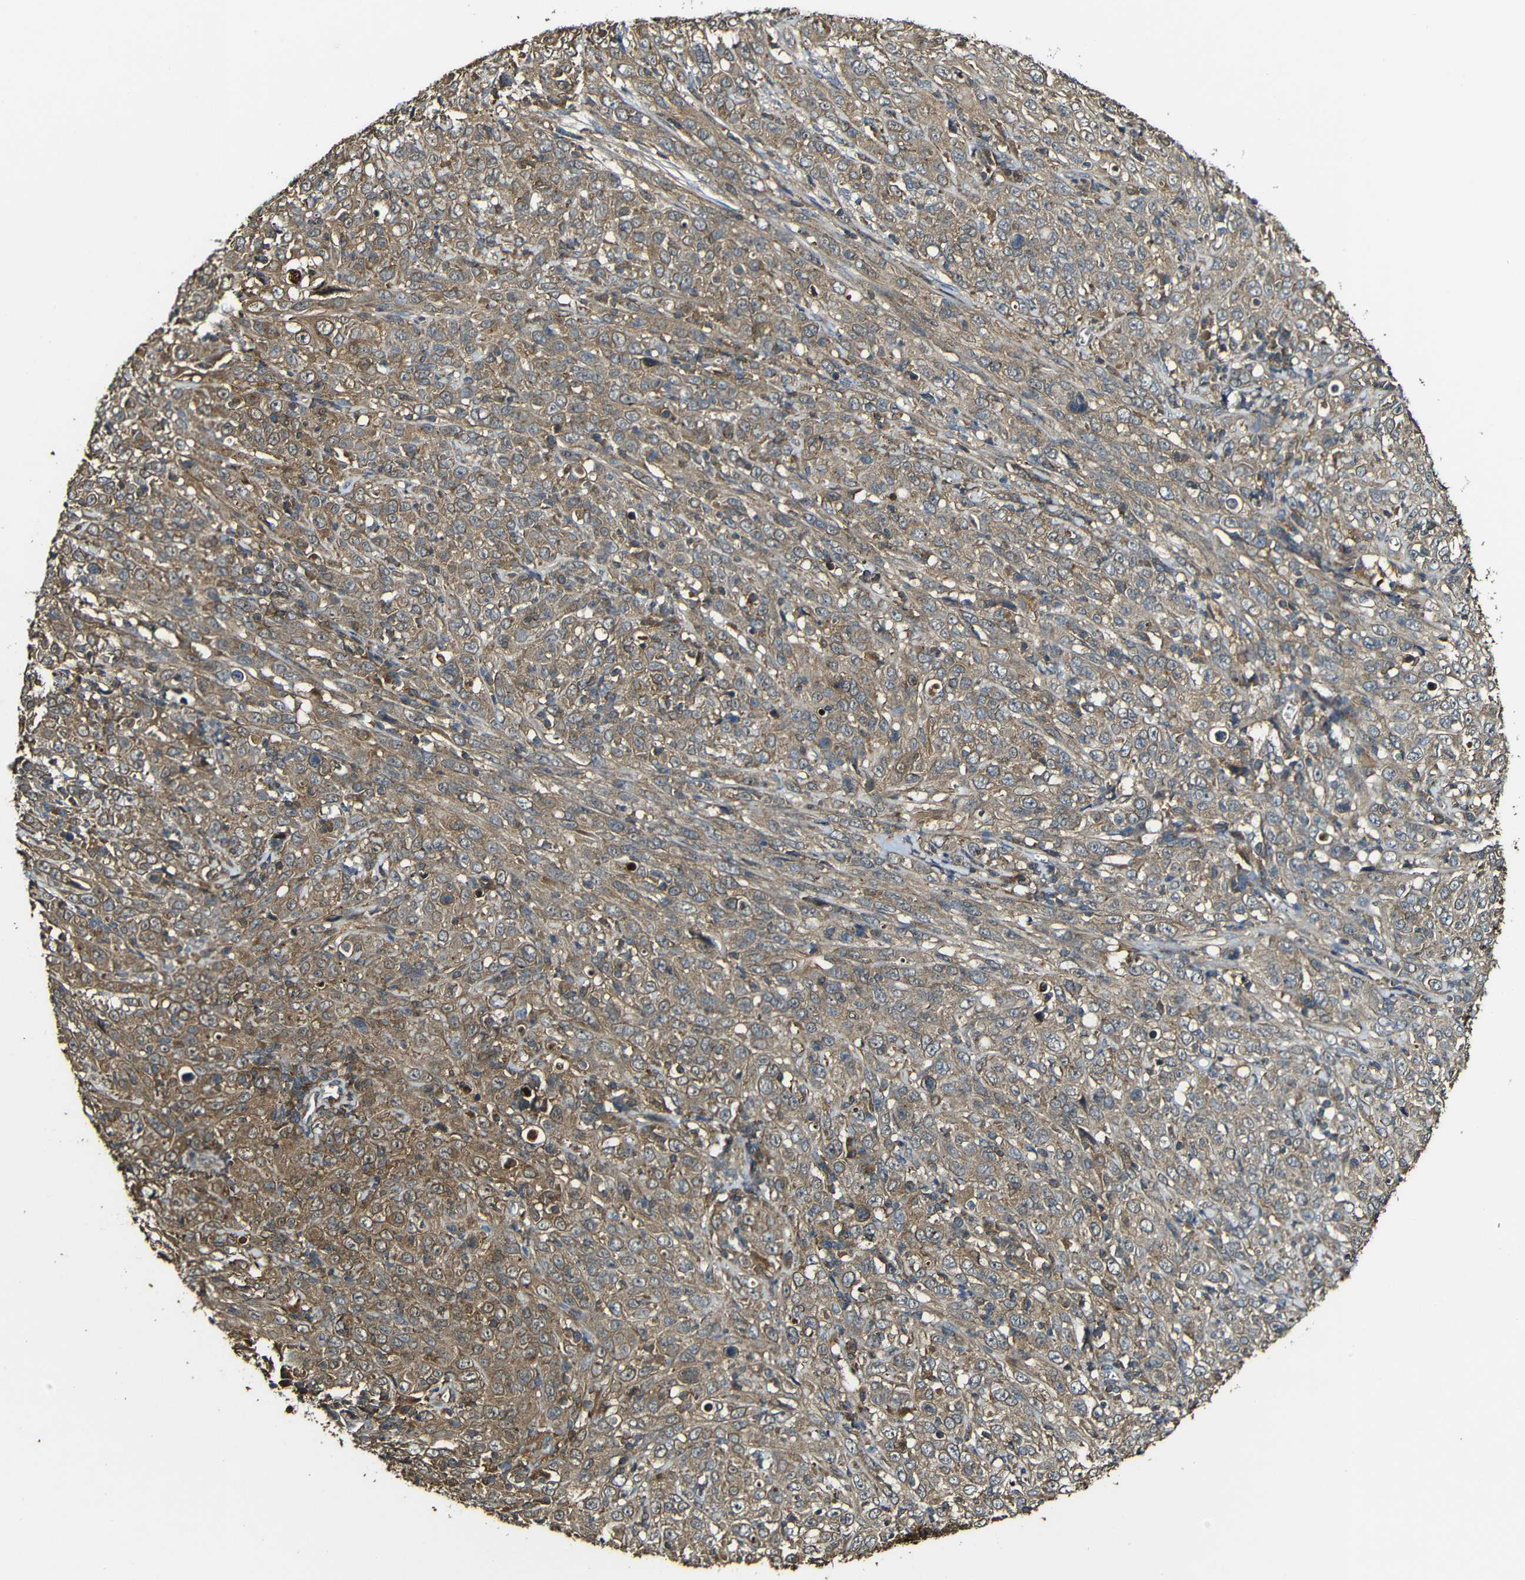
{"staining": {"intensity": "strong", "quantity": ">75%", "location": "cytoplasmic/membranous"}, "tissue": "cervical cancer", "cell_type": "Tumor cells", "image_type": "cancer", "snomed": [{"axis": "morphology", "description": "Squamous cell carcinoma, NOS"}, {"axis": "topography", "description": "Cervix"}], "caption": "Immunohistochemical staining of human cervical cancer shows strong cytoplasmic/membranous protein staining in about >75% of tumor cells.", "gene": "CASP8", "patient": {"sex": "female", "age": 46}}